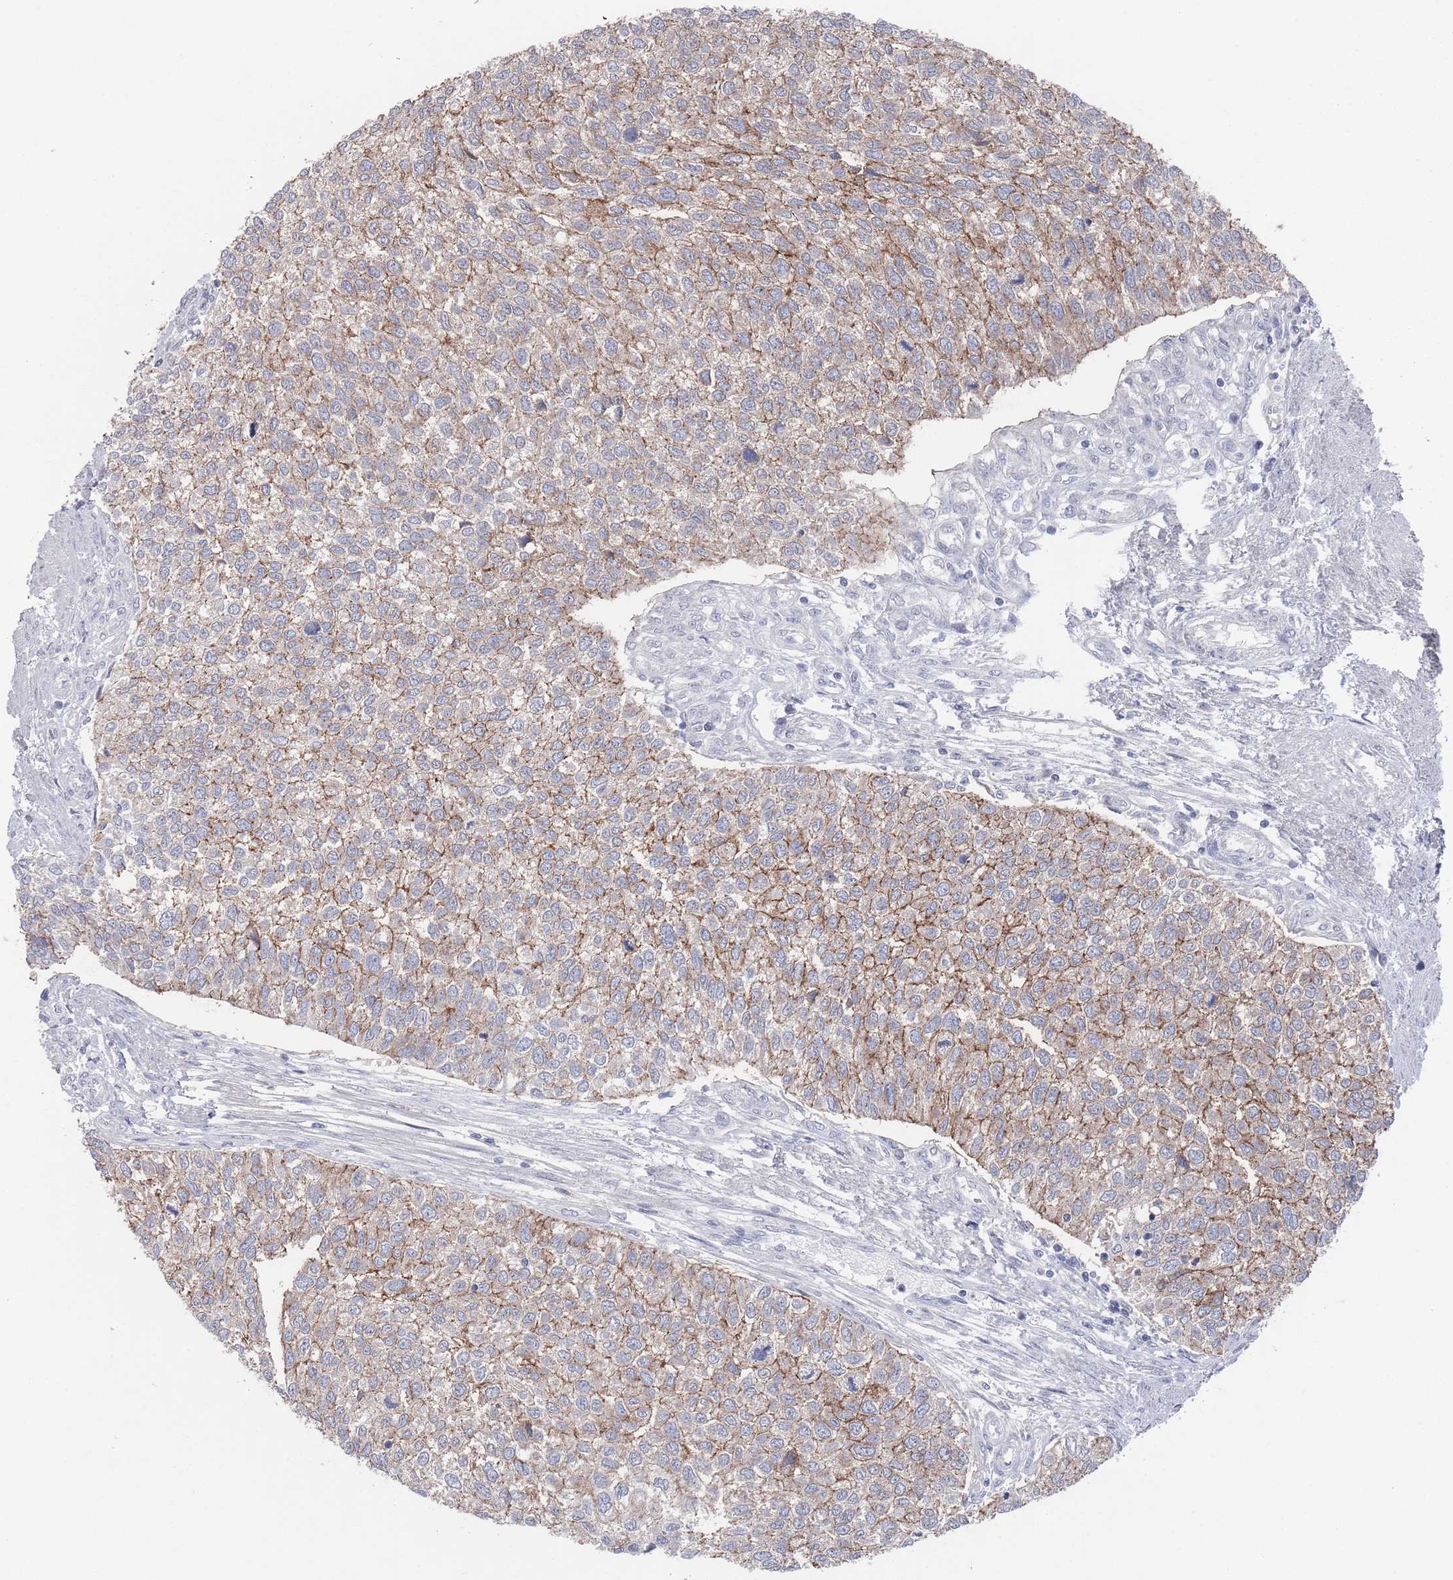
{"staining": {"intensity": "moderate", "quantity": "25%-75%", "location": "cytoplasmic/membranous"}, "tissue": "urothelial cancer", "cell_type": "Tumor cells", "image_type": "cancer", "snomed": [{"axis": "morphology", "description": "Urothelial carcinoma, NOS"}, {"axis": "topography", "description": "Urinary bladder"}], "caption": "A micrograph of transitional cell carcinoma stained for a protein exhibits moderate cytoplasmic/membranous brown staining in tumor cells.", "gene": "PROM2", "patient": {"sex": "male", "age": 55}}